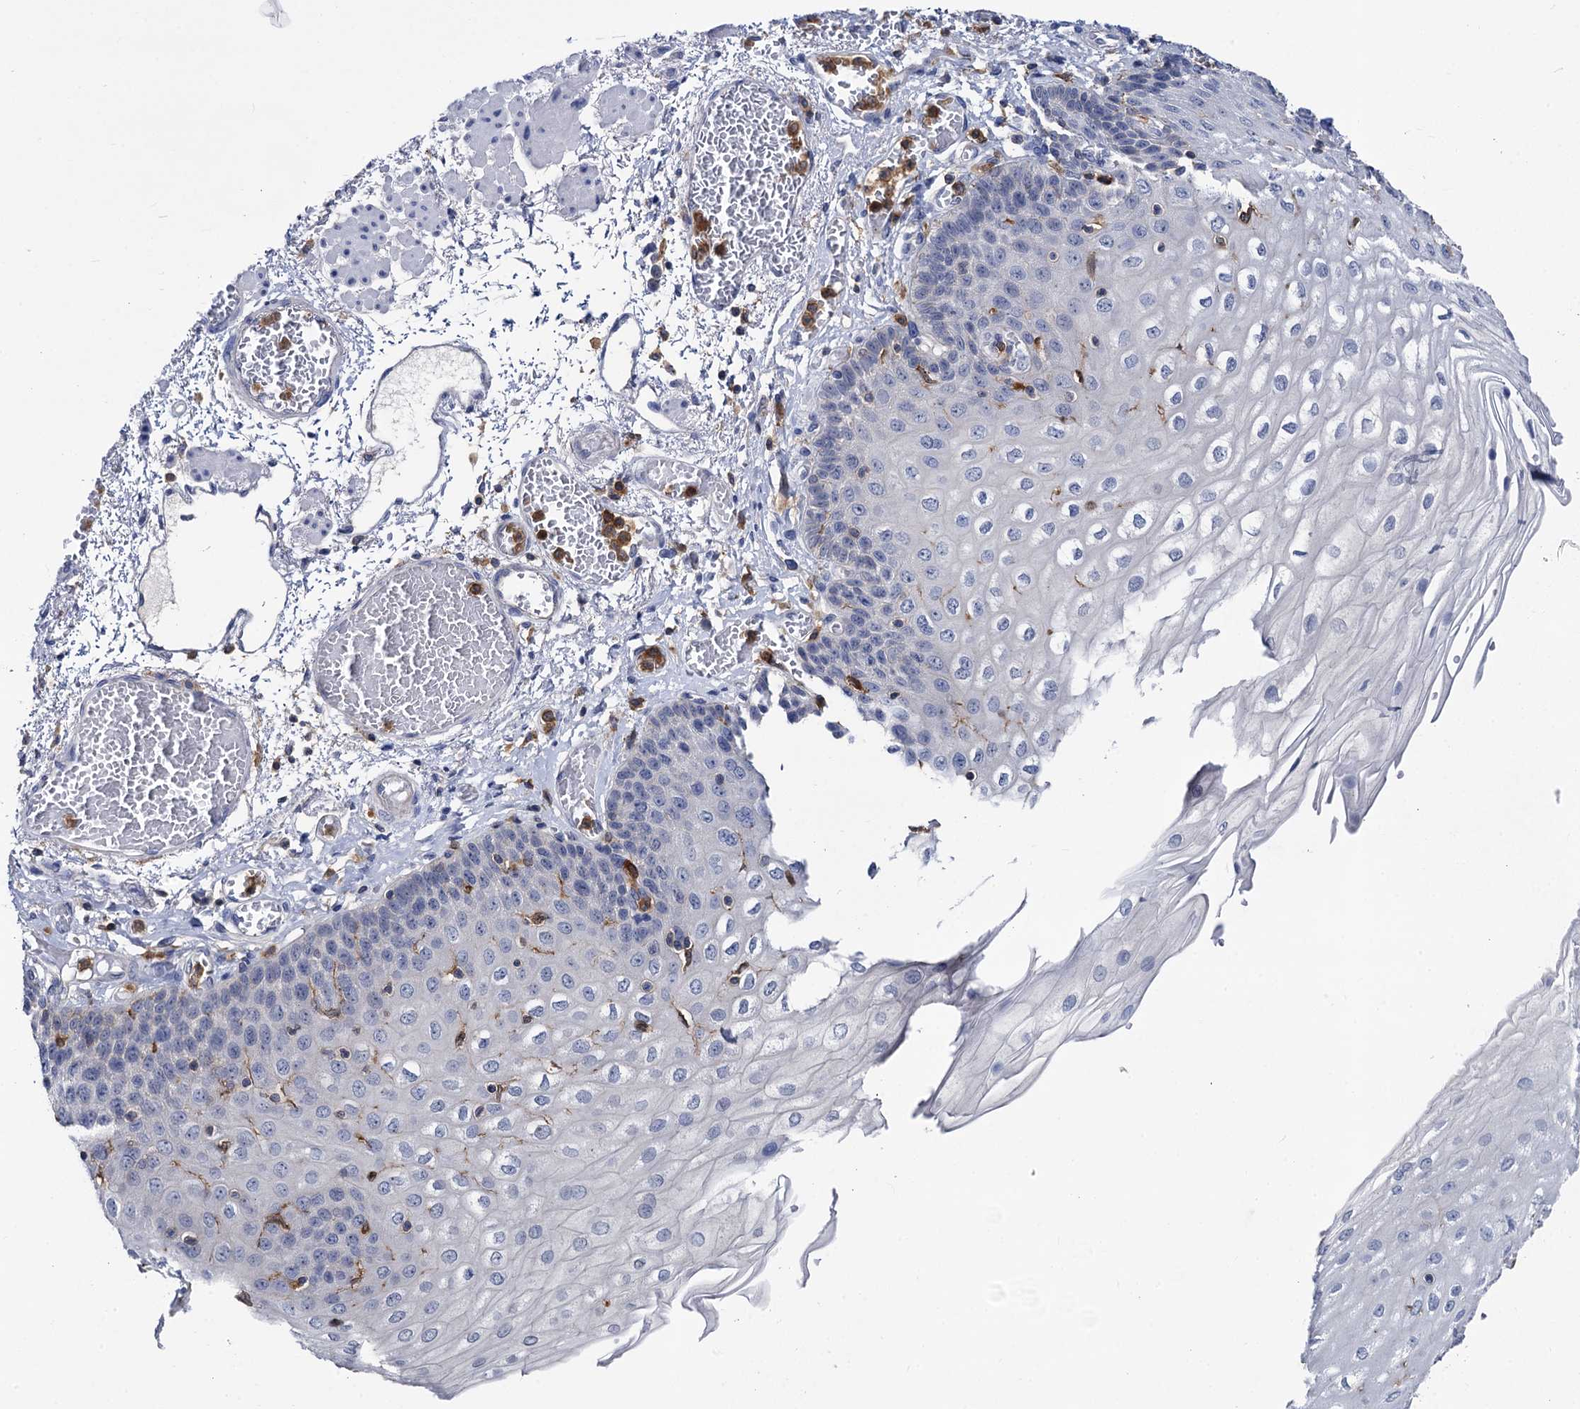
{"staining": {"intensity": "negative", "quantity": "none", "location": "none"}, "tissue": "esophagus", "cell_type": "Squamous epithelial cells", "image_type": "normal", "snomed": [{"axis": "morphology", "description": "Normal tissue, NOS"}, {"axis": "topography", "description": "Esophagus"}], "caption": "This is an immunohistochemistry micrograph of unremarkable esophagus. There is no expression in squamous epithelial cells.", "gene": "RHOG", "patient": {"sex": "male", "age": 81}}